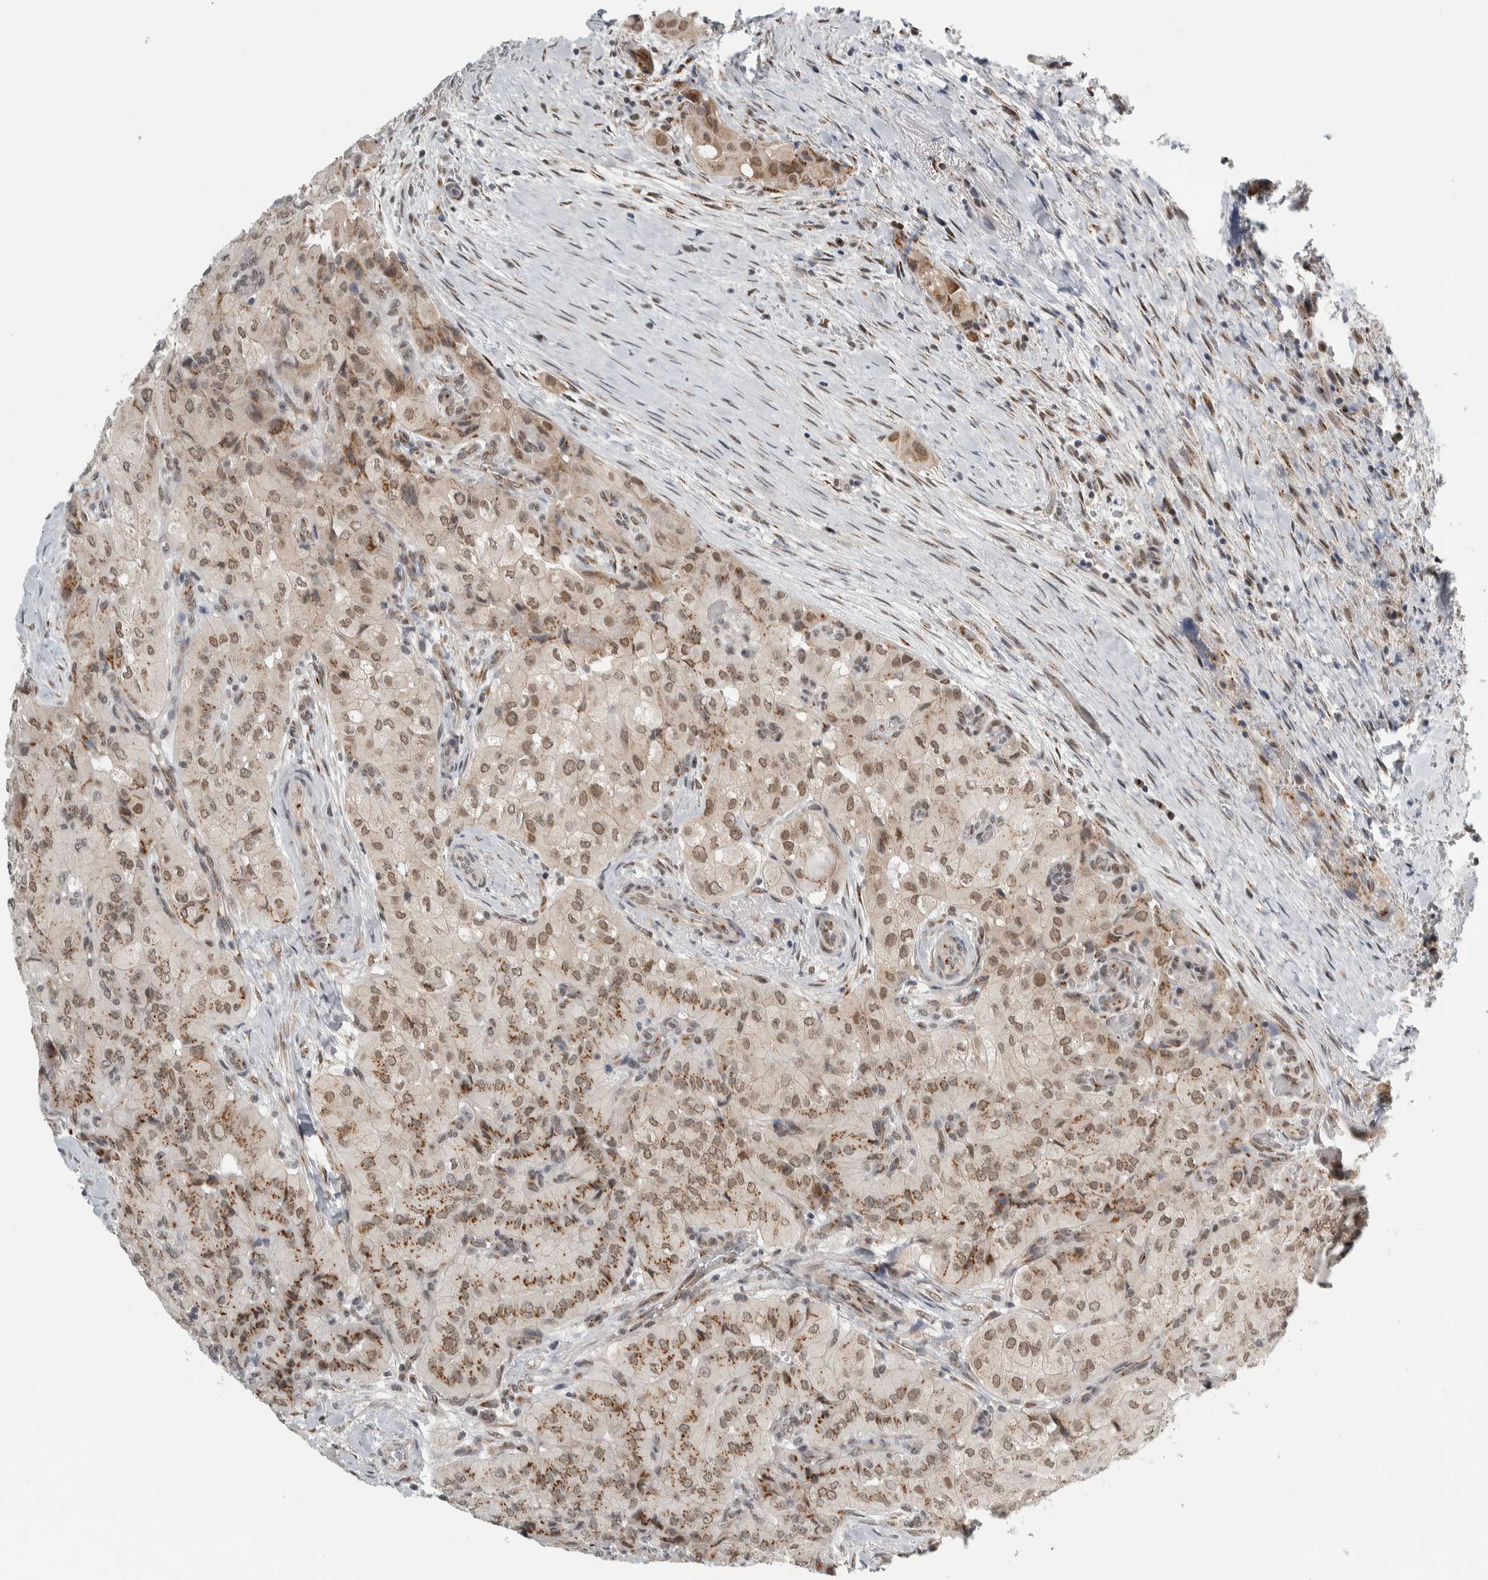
{"staining": {"intensity": "moderate", "quantity": ">75%", "location": "cytoplasmic/membranous,nuclear"}, "tissue": "thyroid cancer", "cell_type": "Tumor cells", "image_type": "cancer", "snomed": [{"axis": "morphology", "description": "Papillary adenocarcinoma, NOS"}, {"axis": "topography", "description": "Thyroid gland"}], "caption": "Approximately >75% of tumor cells in human thyroid cancer display moderate cytoplasmic/membranous and nuclear protein positivity as visualized by brown immunohistochemical staining.", "gene": "ZMYND8", "patient": {"sex": "female", "age": 59}}